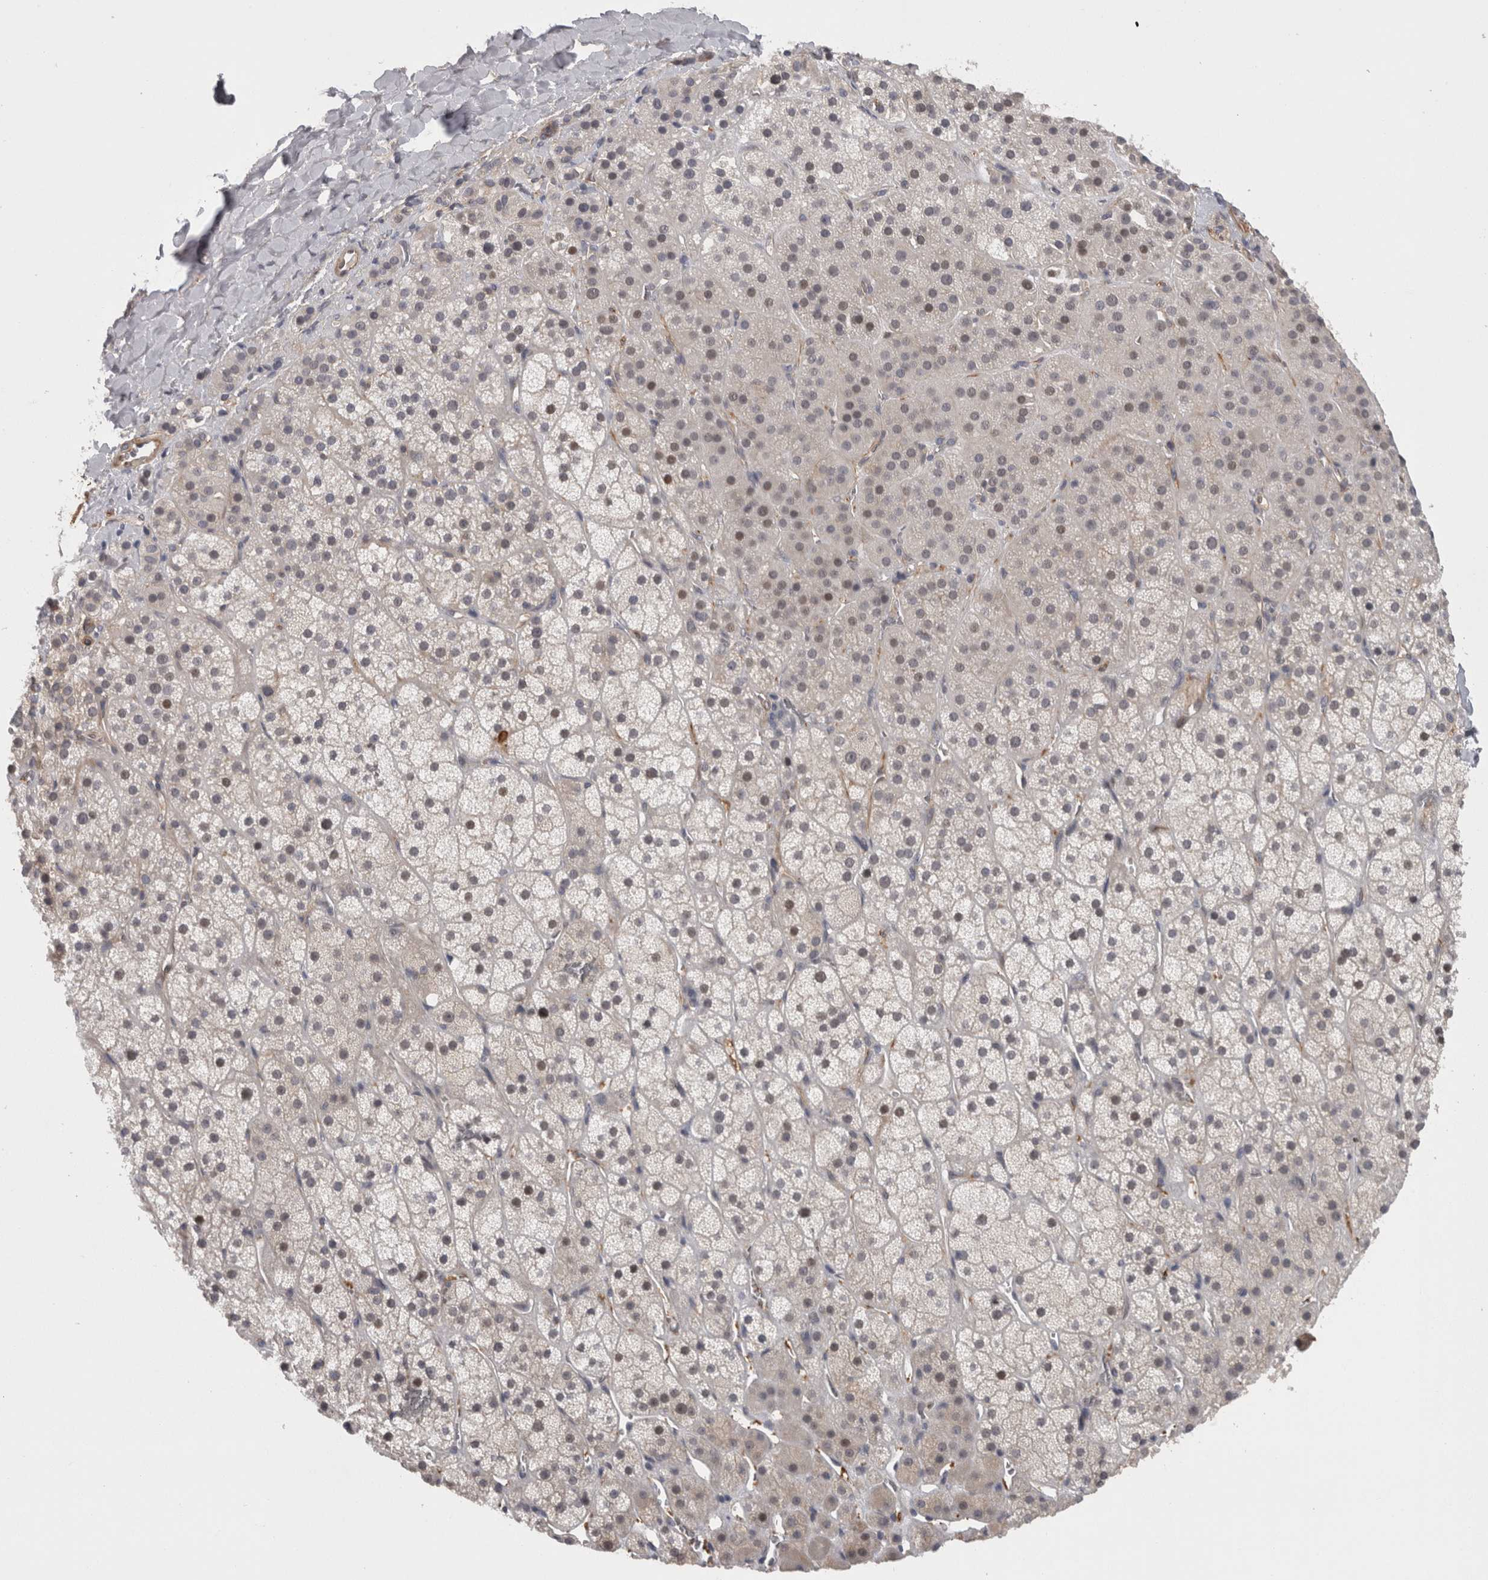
{"staining": {"intensity": "weak", "quantity": "<25%", "location": "cytoplasmic/membranous"}, "tissue": "adrenal gland", "cell_type": "Glandular cells", "image_type": "normal", "snomed": [{"axis": "morphology", "description": "Normal tissue, NOS"}, {"axis": "topography", "description": "Adrenal gland"}], "caption": "DAB (3,3'-diaminobenzidine) immunohistochemical staining of normal human adrenal gland reveals no significant staining in glandular cells. The staining is performed using DAB (3,3'-diaminobenzidine) brown chromogen with nuclei counter-stained in using hematoxylin.", "gene": "RMDN1", "patient": {"sex": "male", "age": 57}}